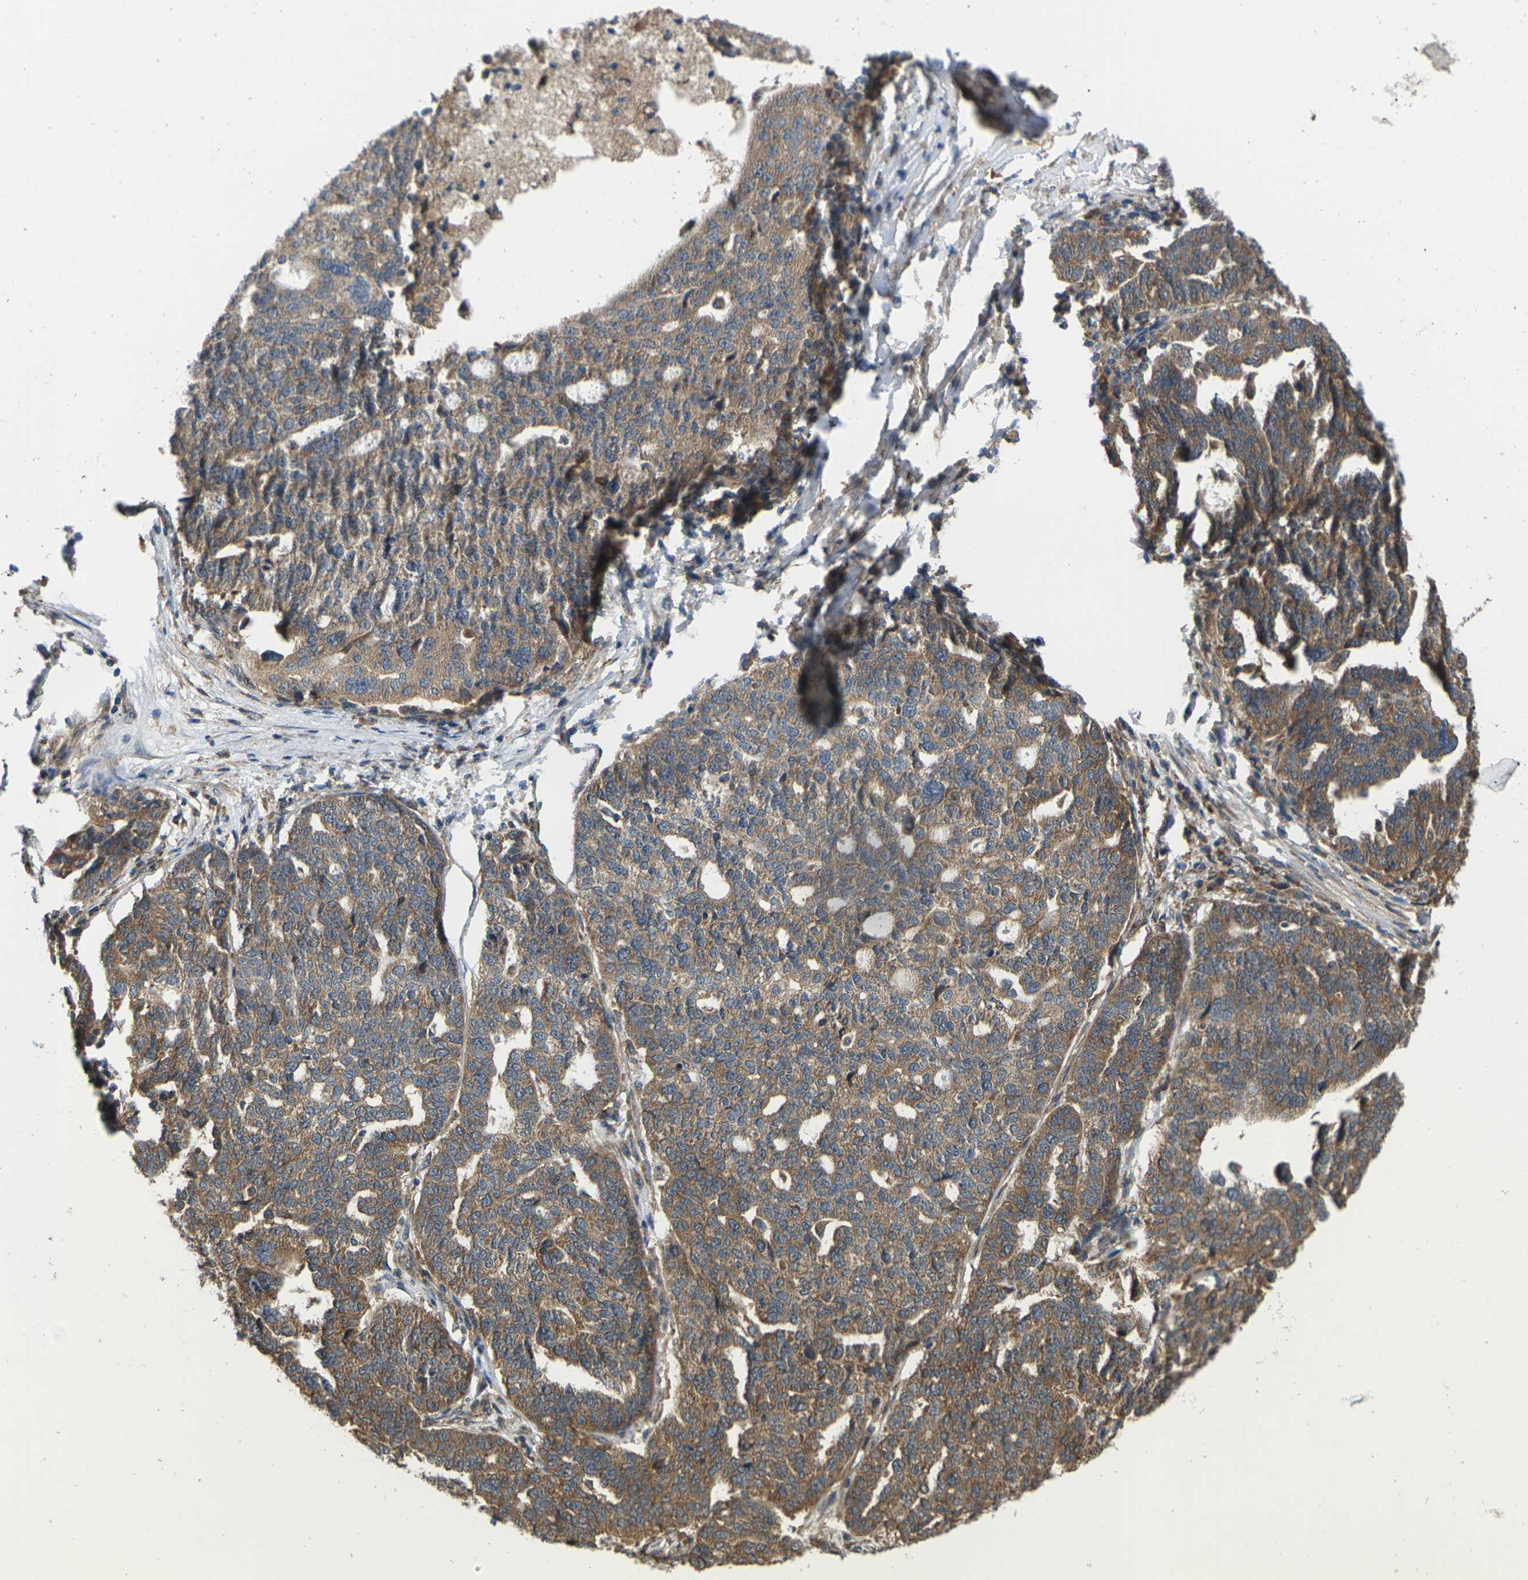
{"staining": {"intensity": "moderate", "quantity": ">75%", "location": "cytoplasmic/membranous"}, "tissue": "ovarian cancer", "cell_type": "Tumor cells", "image_type": "cancer", "snomed": [{"axis": "morphology", "description": "Cystadenocarcinoma, serous, NOS"}, {"axis": "topography", "description": "Ovary"}], "caption": "High-power microscopy captured an IHC histopathology image of ovarian cancer (serous cystadenocarcinoma), revealing moderate cytoplasmic/membranous expression in about >75% of tumor cells. (DAB (3,3'-diaminobenzidine) = brown stain, brightfield microscopy at high magnification).", "gene": "NRAS", "patient": {"sex": "female", "age": 59}}